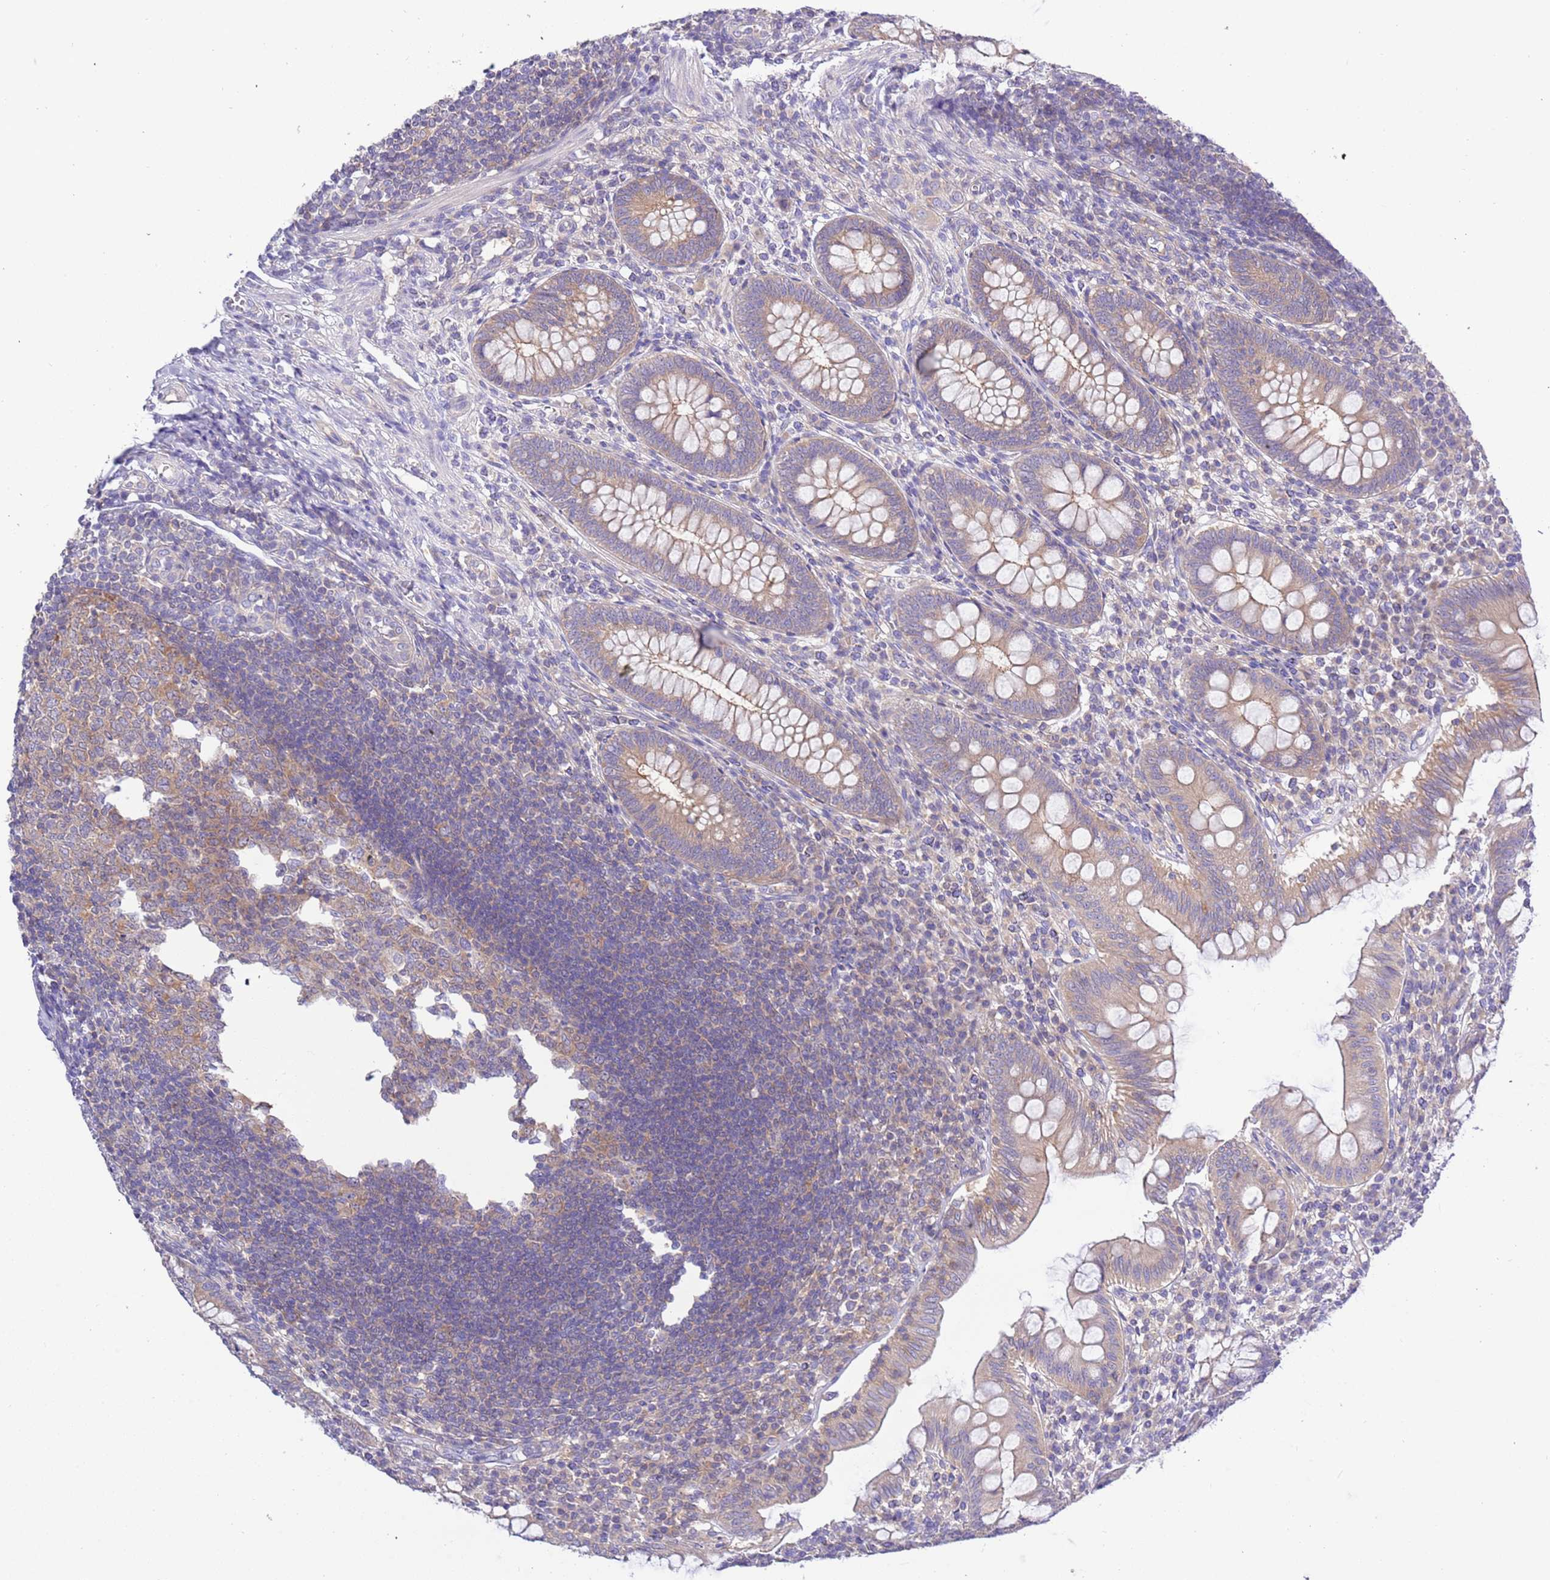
{"staining": {"intensity": "weak", "quantity": ">75%", "location": "cytoplasmic/membranous"}, "tissue": "appendix", "cell_type": "Glandular cells", "image_type": "normal", "snomed": [{"axis": "morphology", "description": "Normal tissue, NOS"}, {"axis": "topography", "description": "Appendix"}], "caption": "Protein staining of normal appendix reveals weak cytoplasmic/membranous positivity in approximately >75% of glandular cells.", "gene": "STIP1", "patient": {"sex": "male", "age": 14}}